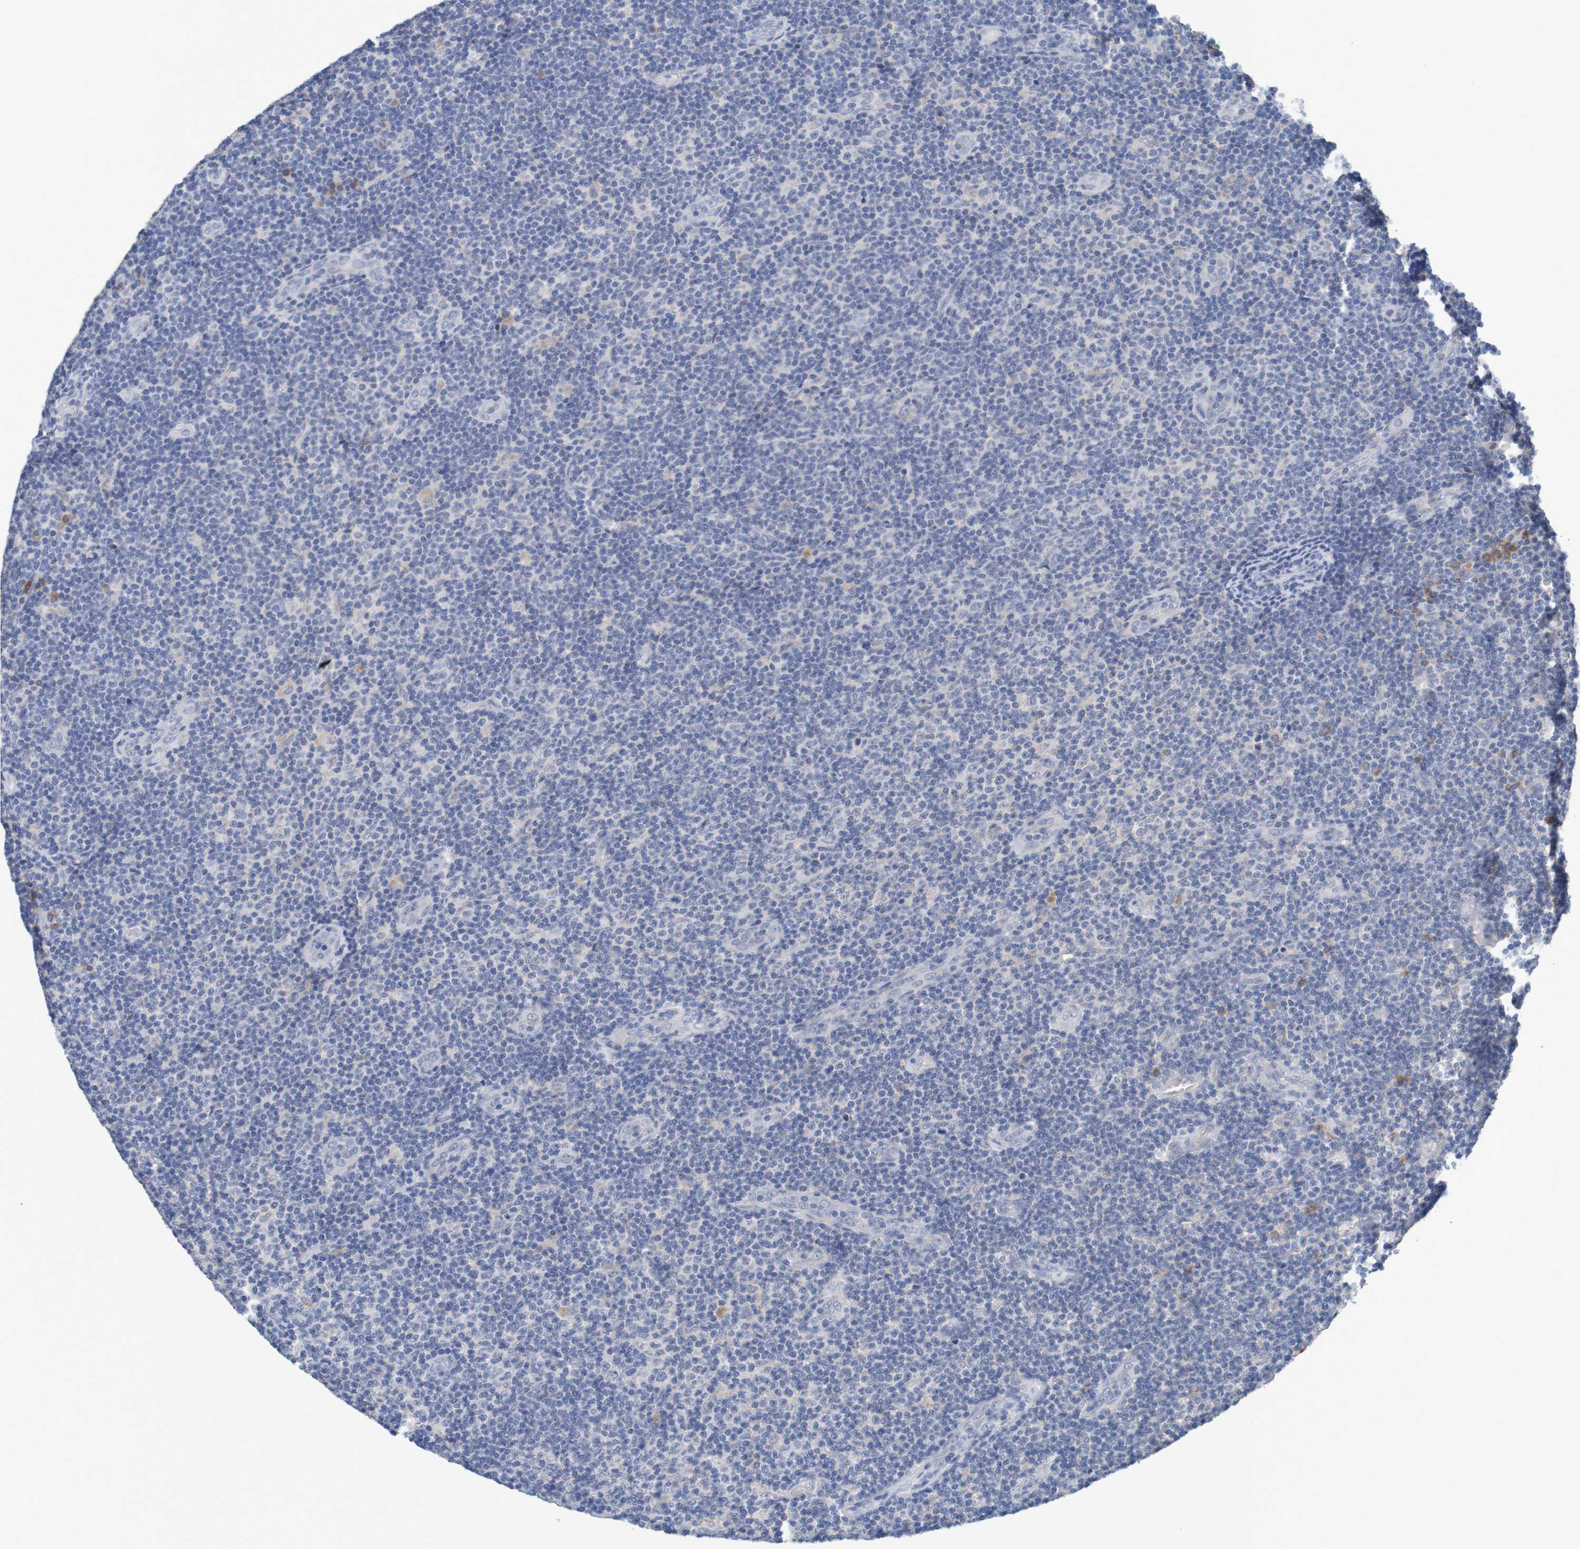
{"staining": {"intensity": "weak", "quantity": "<25%", "location": "cytoplasmic/membranous"}, "tissue": "lymphoma", "cell_type": "Tumor cells", "image_type": "cancer", "snomed": [{"axis": "morphology", "description": "Malignant lymphoma, non-Hodgkin's type, Low grade"}, {"axis": "topography", "description": "Lymph node"}], "caption": "There is no significant staining in tumor cells of low-grade malignant lymphoma, non-Hodgkin's type.", "gene": "LTA", "patient": {"sex": "male", "age": 83}}